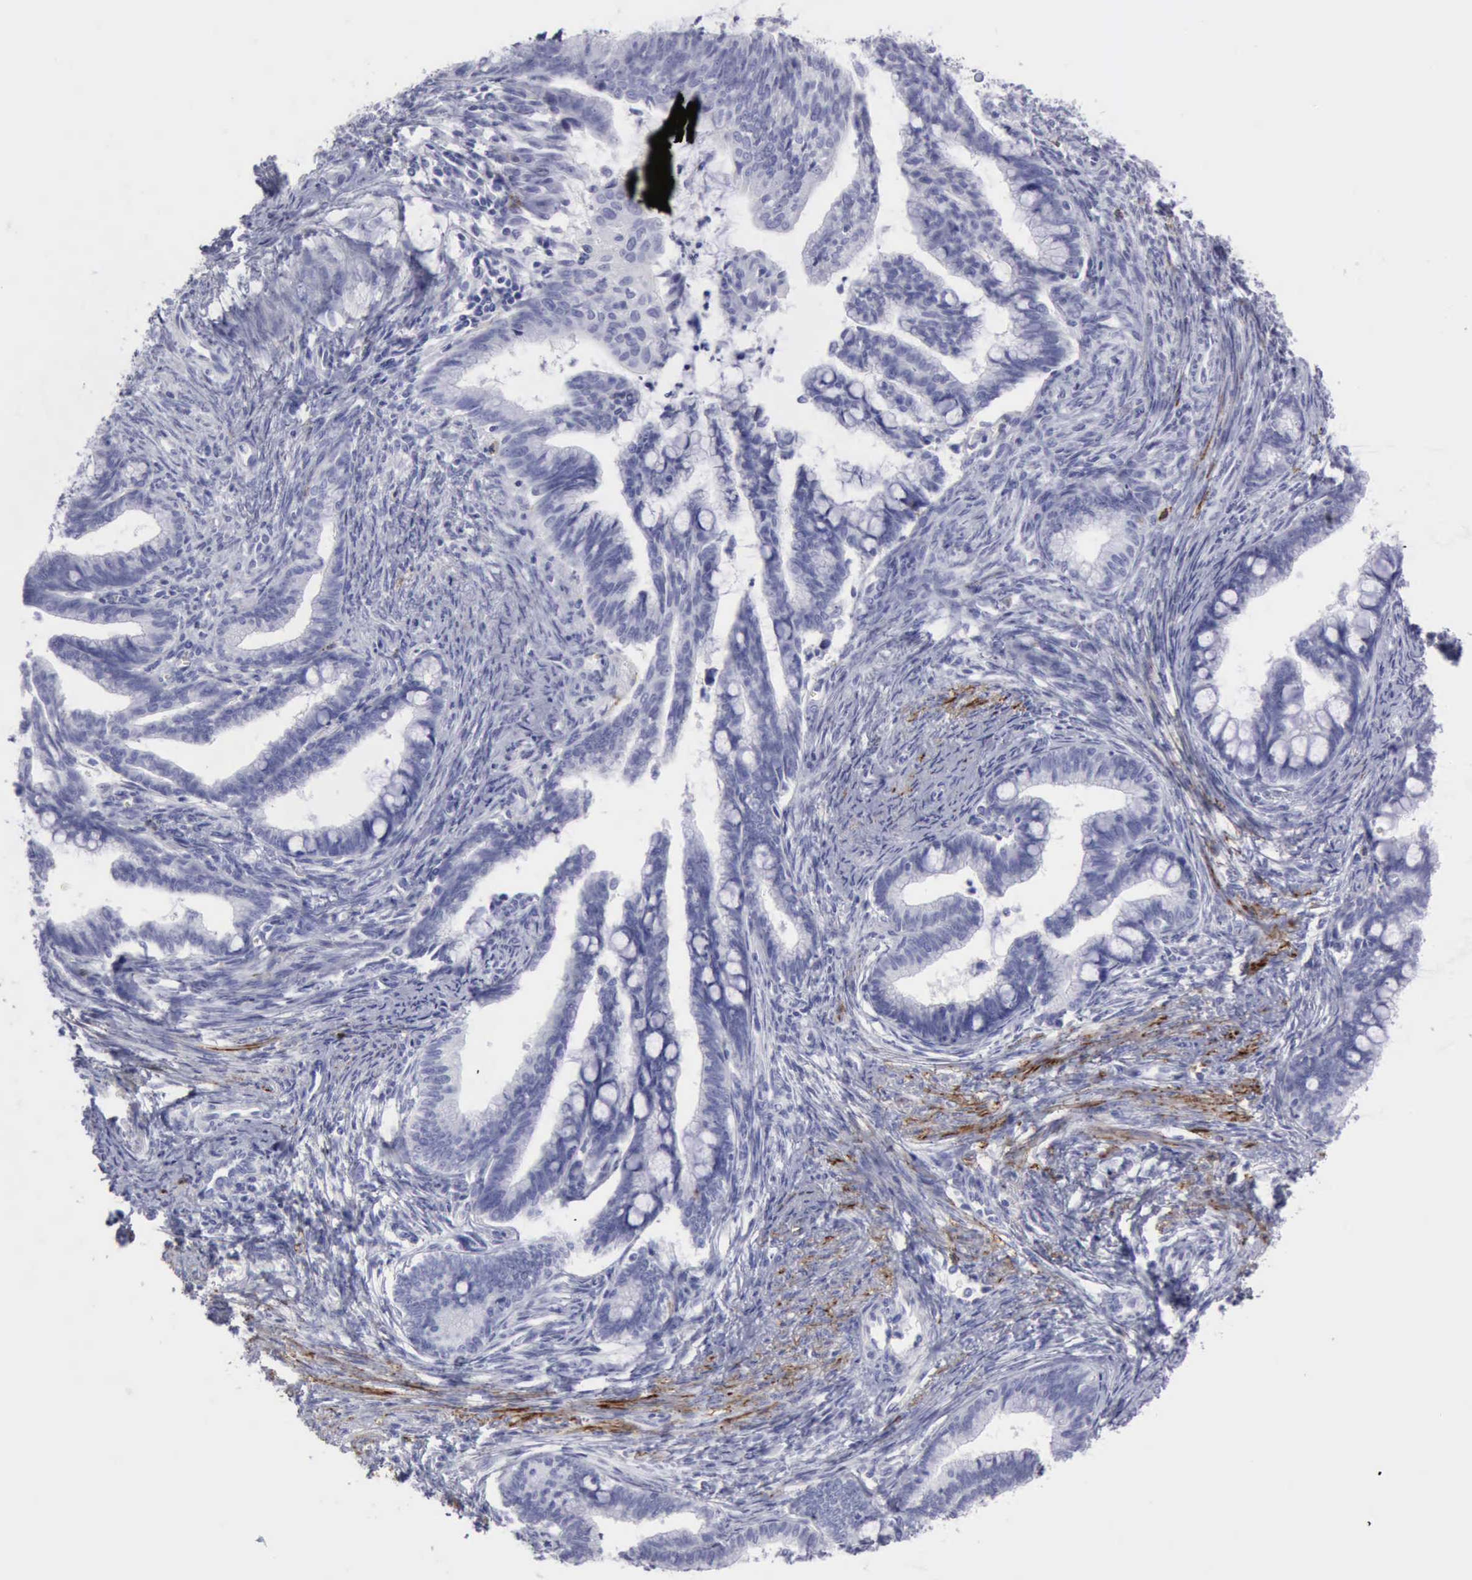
{"staining": {"intensity": "negative", "quantity": "none", "location": "none"}, "tissue": "cervical cancer", "cell_type": "Tumor cells", "image_type": "cancer", "snomed": [{"axis": "morphology", "description": "Adenocarcinoma, NOS"}, {"axis": "topography", "description": "Cervix"}], "caption": "Tumor cells show no significant staining in cervical cancer (adenocarcinoma).", "gene": "NCAM1", "patient": {"sex": "female", "age": 36}}